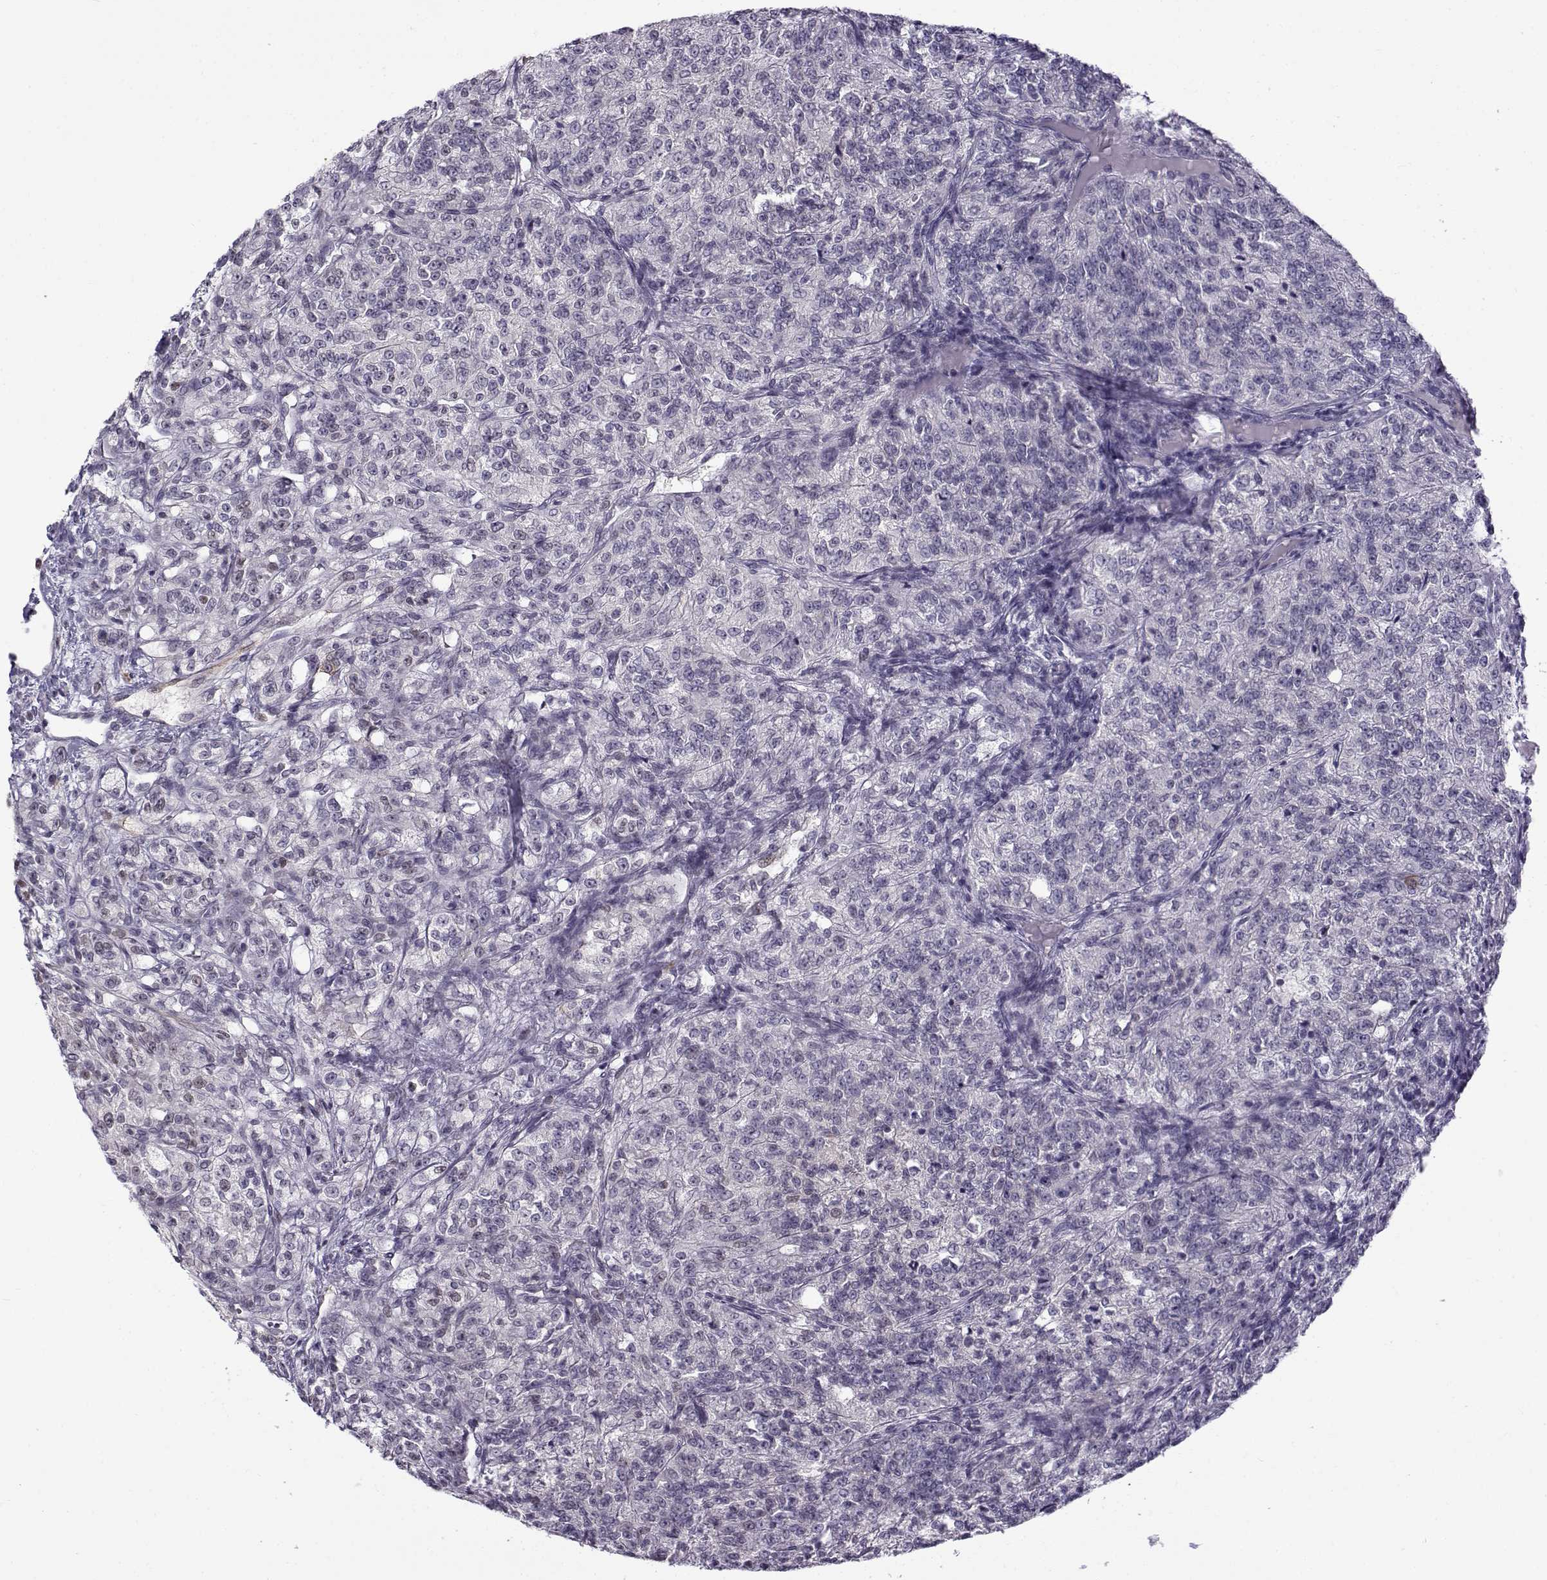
{"staining": {"intensity": "negative", "quantity": "none", "location": "none"}, "tissue": "renal cancer", "cell_type": "Tumor cells", "image_type": "cancer", "snomed": [{"axis": "morphology", "description": "Adenocarcinoma, NOS"}, {"axis": "topography", "description": "Kidney"}], "caption": "The IHC image has no significant positivity in tumor cells of renal adenocarcinoma tissue. The staining is performed using DAB (3,3'-diaminobenzidine) brown chromogen with nuclei counter-stained in using hematoxylin.", "gene": "BACH1", "patient": {"sex": "female", "age": 63}}